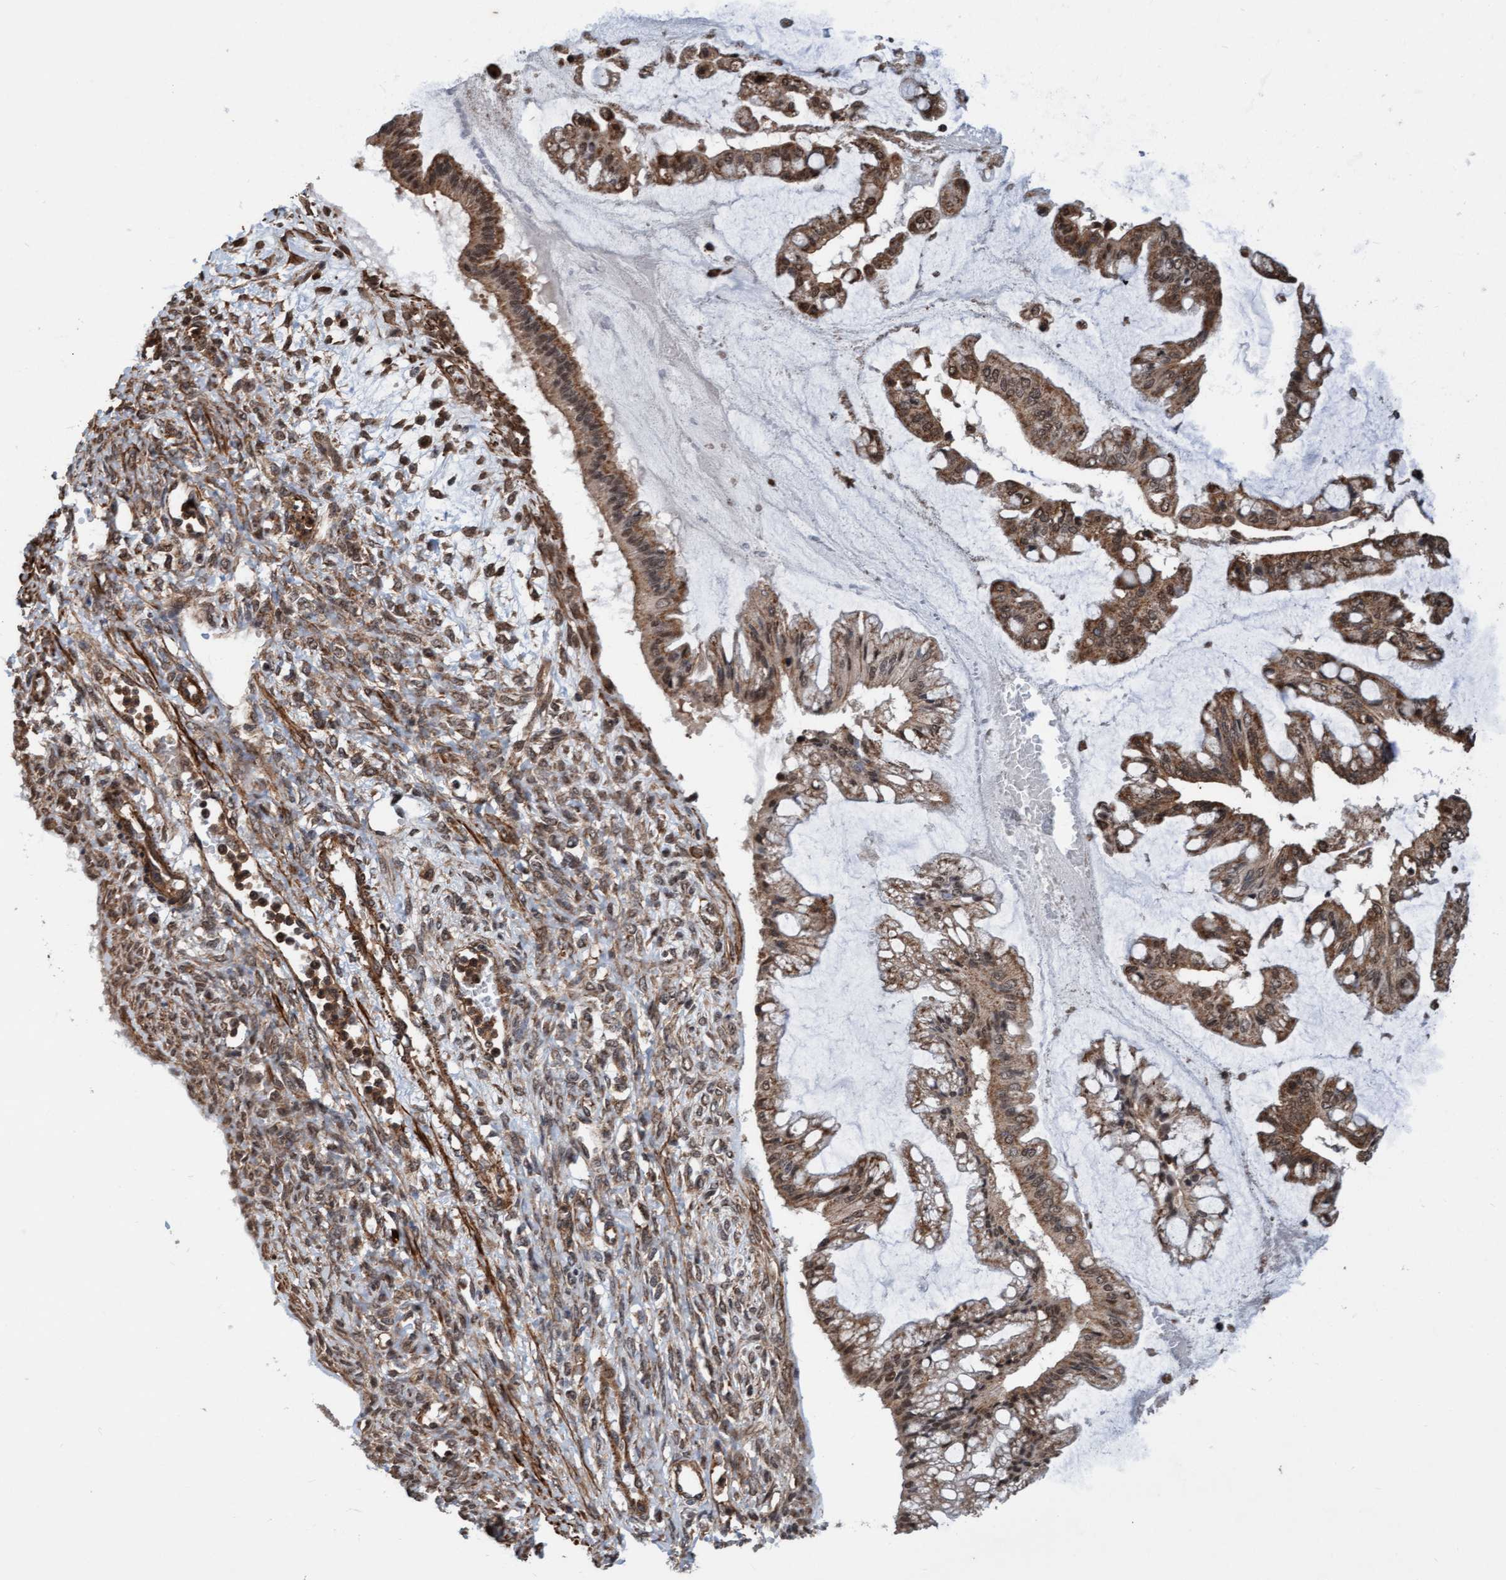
{"staining": {"intensity": "moderate", "quantity": ">75%", "location": "cytoplasmic/membranous,nuclear"}, "tissue": "ovarian cancer", "cell_type": "Tumor cells", "image_type": "cancer", "snomed": [{"axis": "morphology", "description": "Cystadenocarcinoma, mucinous, NOS"}, {"axis": "topography", "description": "Ovary"}], "caption": "Protein expression analysis of human ovarian cancer reveals moderate cytoplasmic/membranous and nuclear expression in approximately >75% of tumor cells. The protein of interest is stained brown, and the nuclei are stained in blue (DAB (3,3'-diaminobenzidine) IHC with brightfield microscopy, high magnification).", "gene": "STXBP4", "patient": {"sex": "female", "age": 73}}